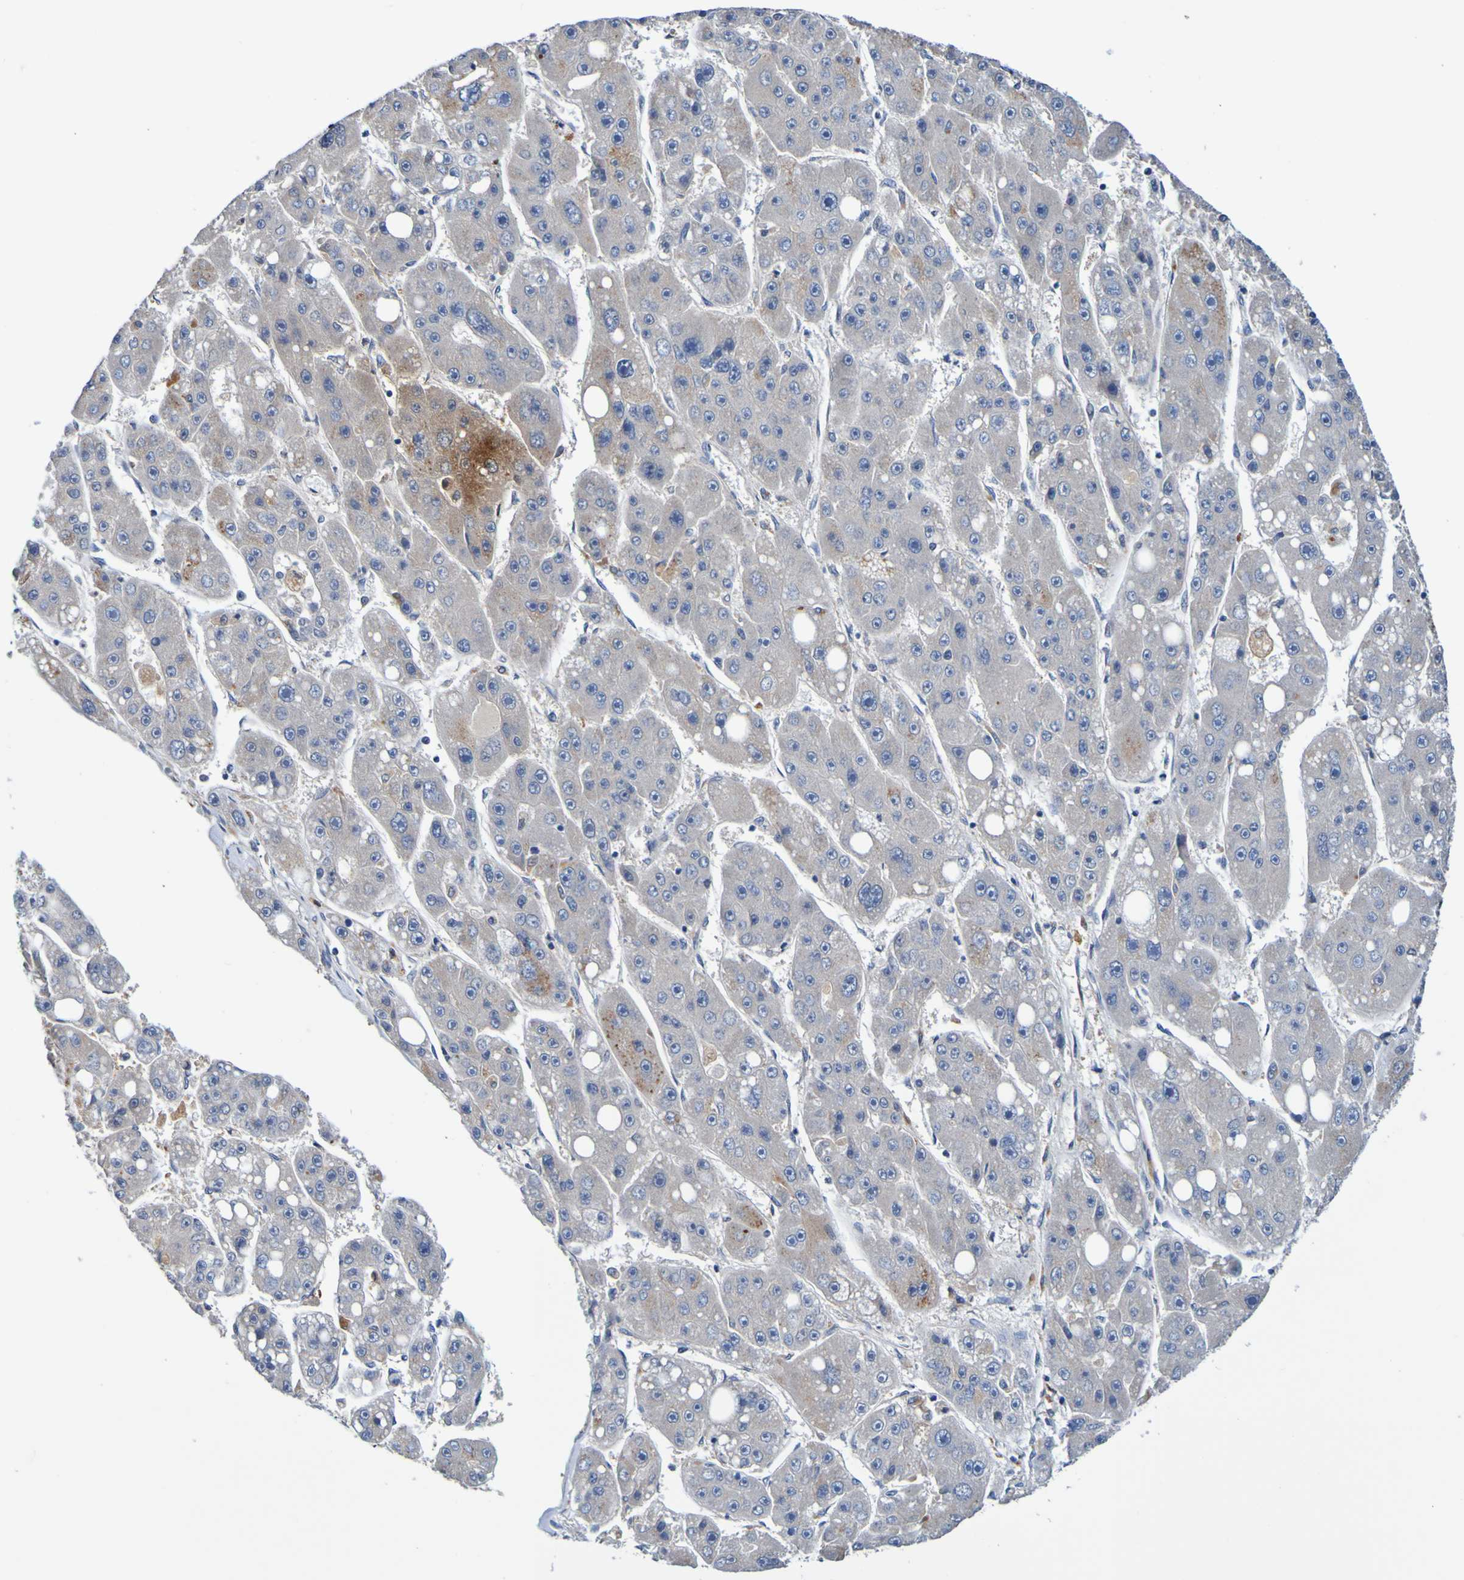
{"staining": {"intensity": "moderate", "quantity": ">75%", "location": "cytoplasmic/membranous"}, "tissue": "liver cancer", "cell_type": "Tumor cells", "image_type": "cancer", "snomed": [{"axis": "morphology", "description": "Carcinoma, Hepatocellular, NOS"}, {"axis": "topography", "description": "Liver"}], "caption": "This is a micrograph of IHC staining of hepatocellular carcinoma (liver), which shows moderate staining in the cytoplasmic/membranous of tumor cells.", "gene": "METAP2", "patient": {"sex": "female", "age": 61}}